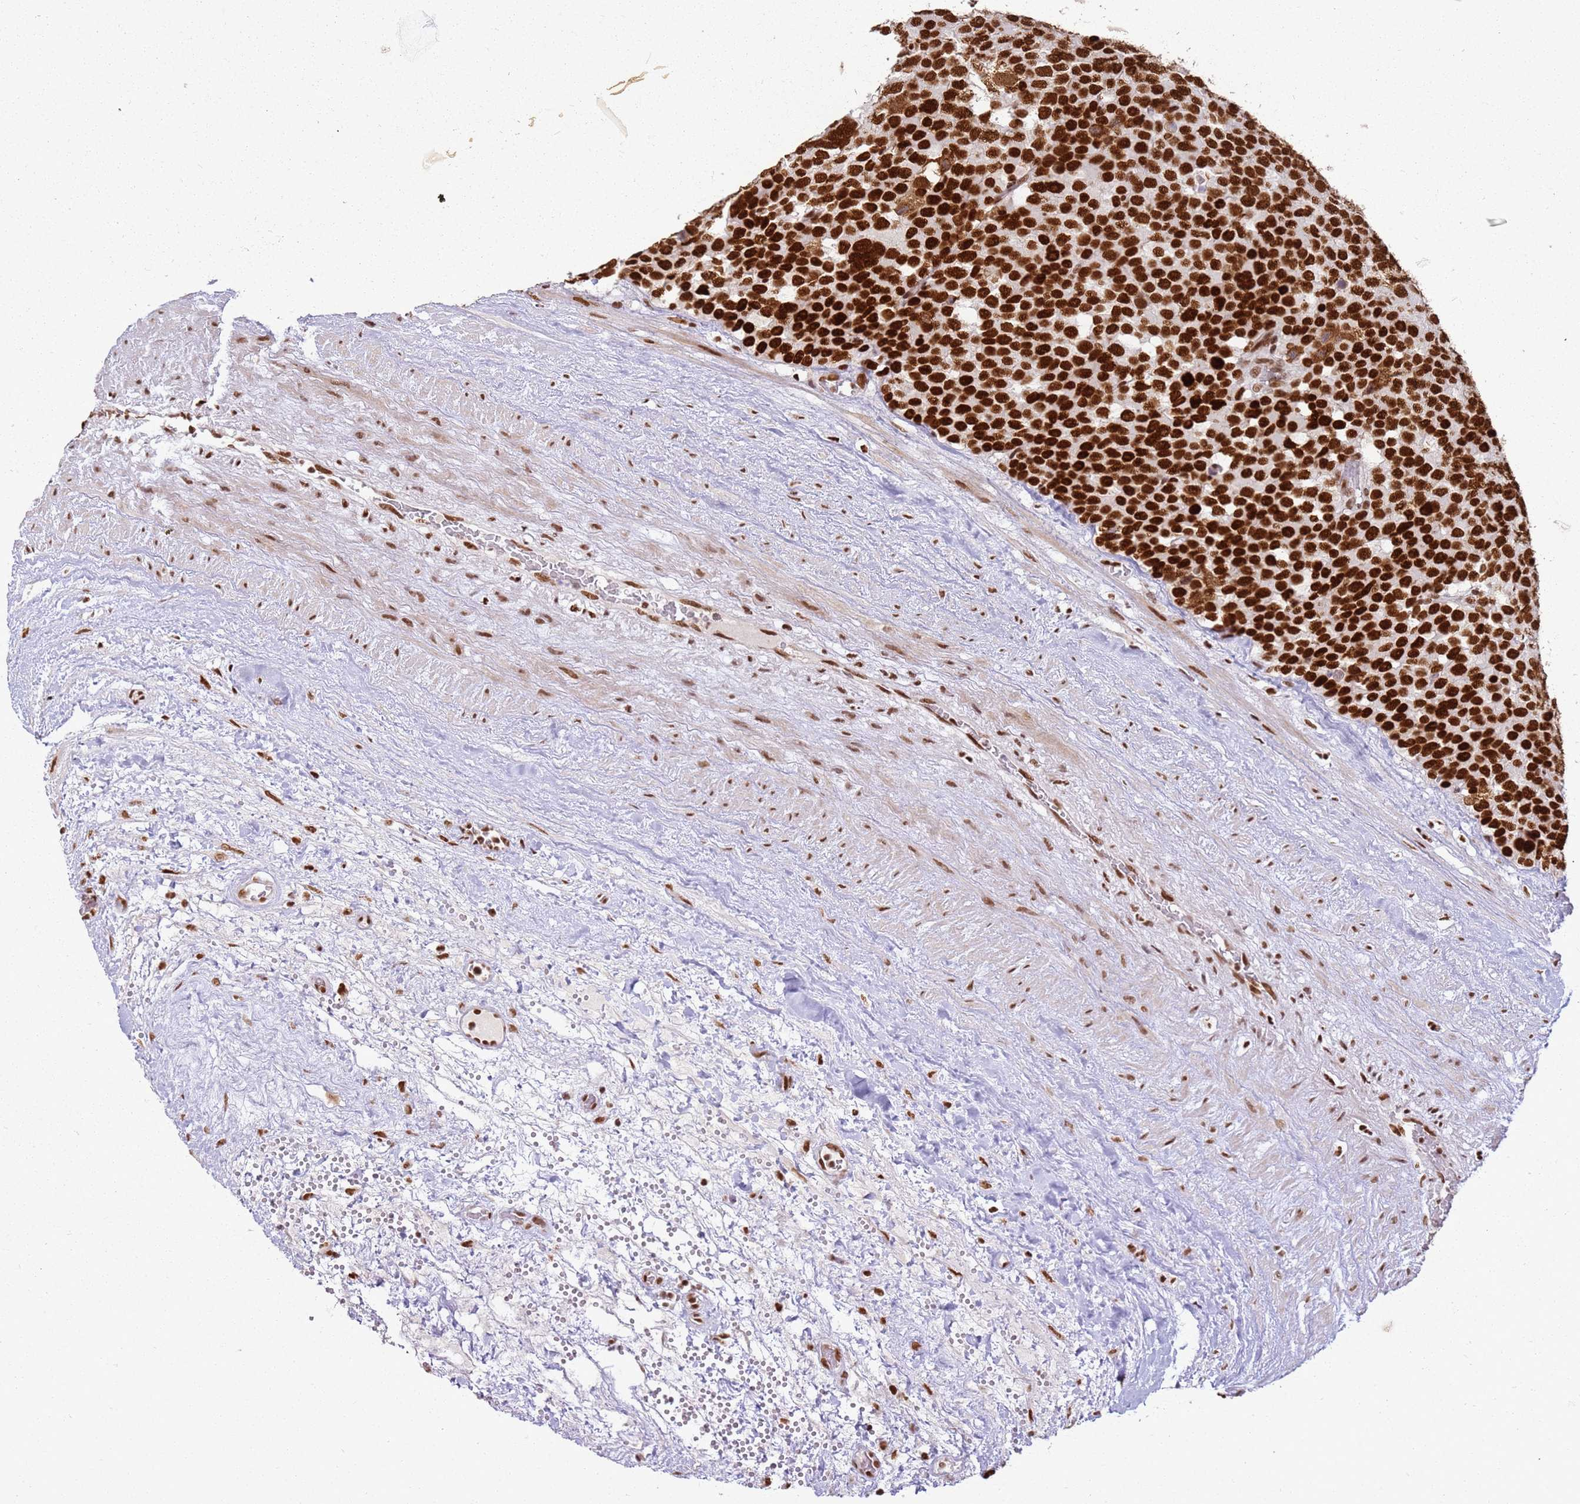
{"staining": {"intensity": "strong", "quantity": ">75%", "location": "nuclear"}, "tissue": "testis cancer", "cell_type": "Tumor cells", "image_type": "cancer", "snomed": [{"axis": "morphology", "description": "Seminoma, NOS"}, {"axis": "topography", "description": "Testis"}], "caption": "Brown immunohistochemical staining in seminoma (testis) exhibits strong nuclear expression in approximately >75% of tumor cells. The staining was performed using DAB to visualize the protein expression in brown, while the nuclei were stained in blue with hematoxylin (Magnification: 20x).", "gene": "TENT4A", "patient": {"sex": "male", "age": 71}}